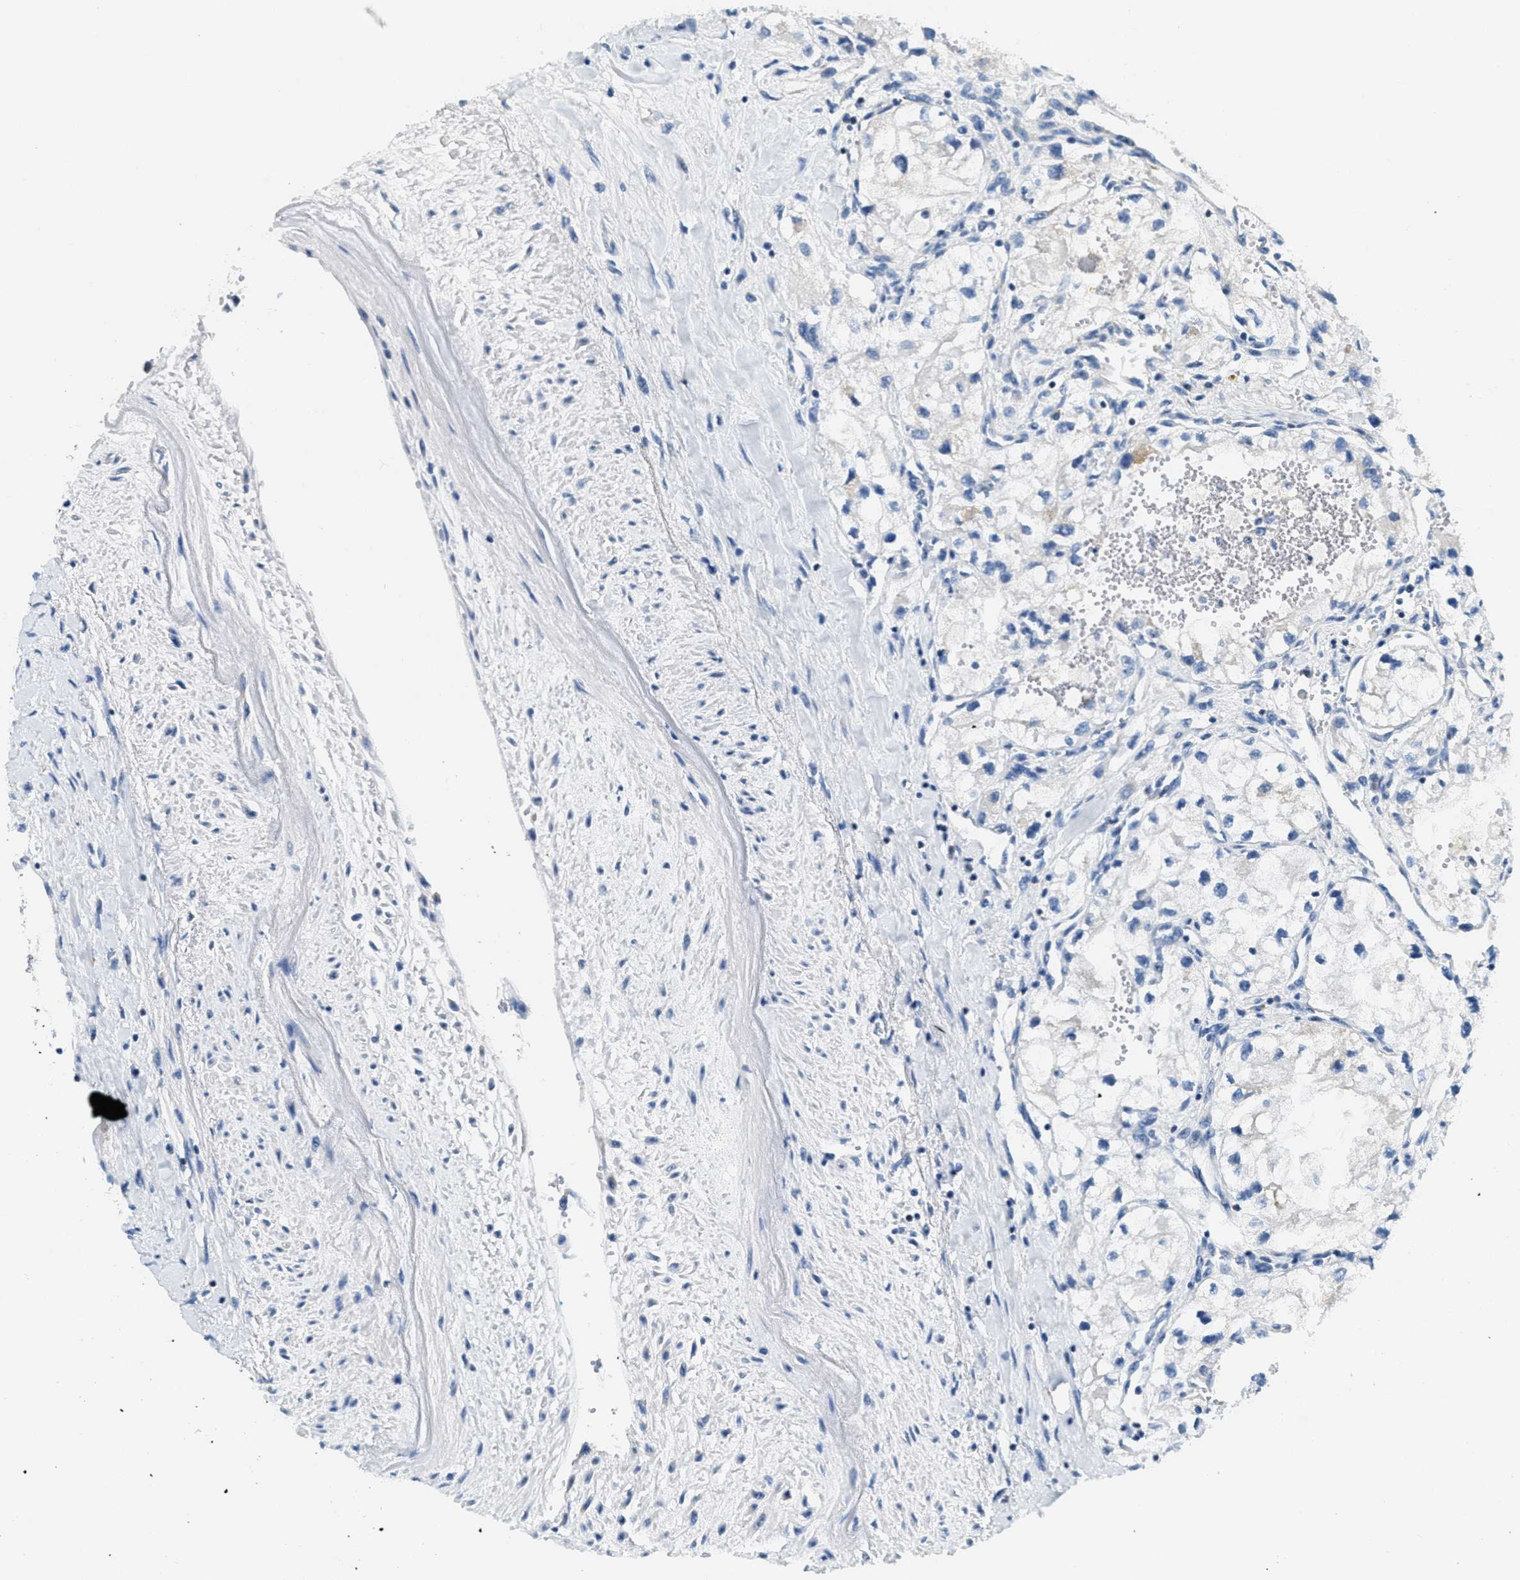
{"staining": {"intensity": "negative", "quantity": "none", "location": "none"}, "tissue": "renal cancer", "cell_type": "Tumor cells", "image_type": "cancer", "snomed": [{"axis": "morphology", "description": "Adenocarcinoma, NOS"}, {"axis": "topography", "description": "Kidney"}], "caption": "High power microscopy photomicrograph of an immunohistochemistry micrograph of renal adenocarcinoma, revealing no significant expression in tumor cells.", "gene": "CA4", "patient": {"sex": "female", "age": 70}}